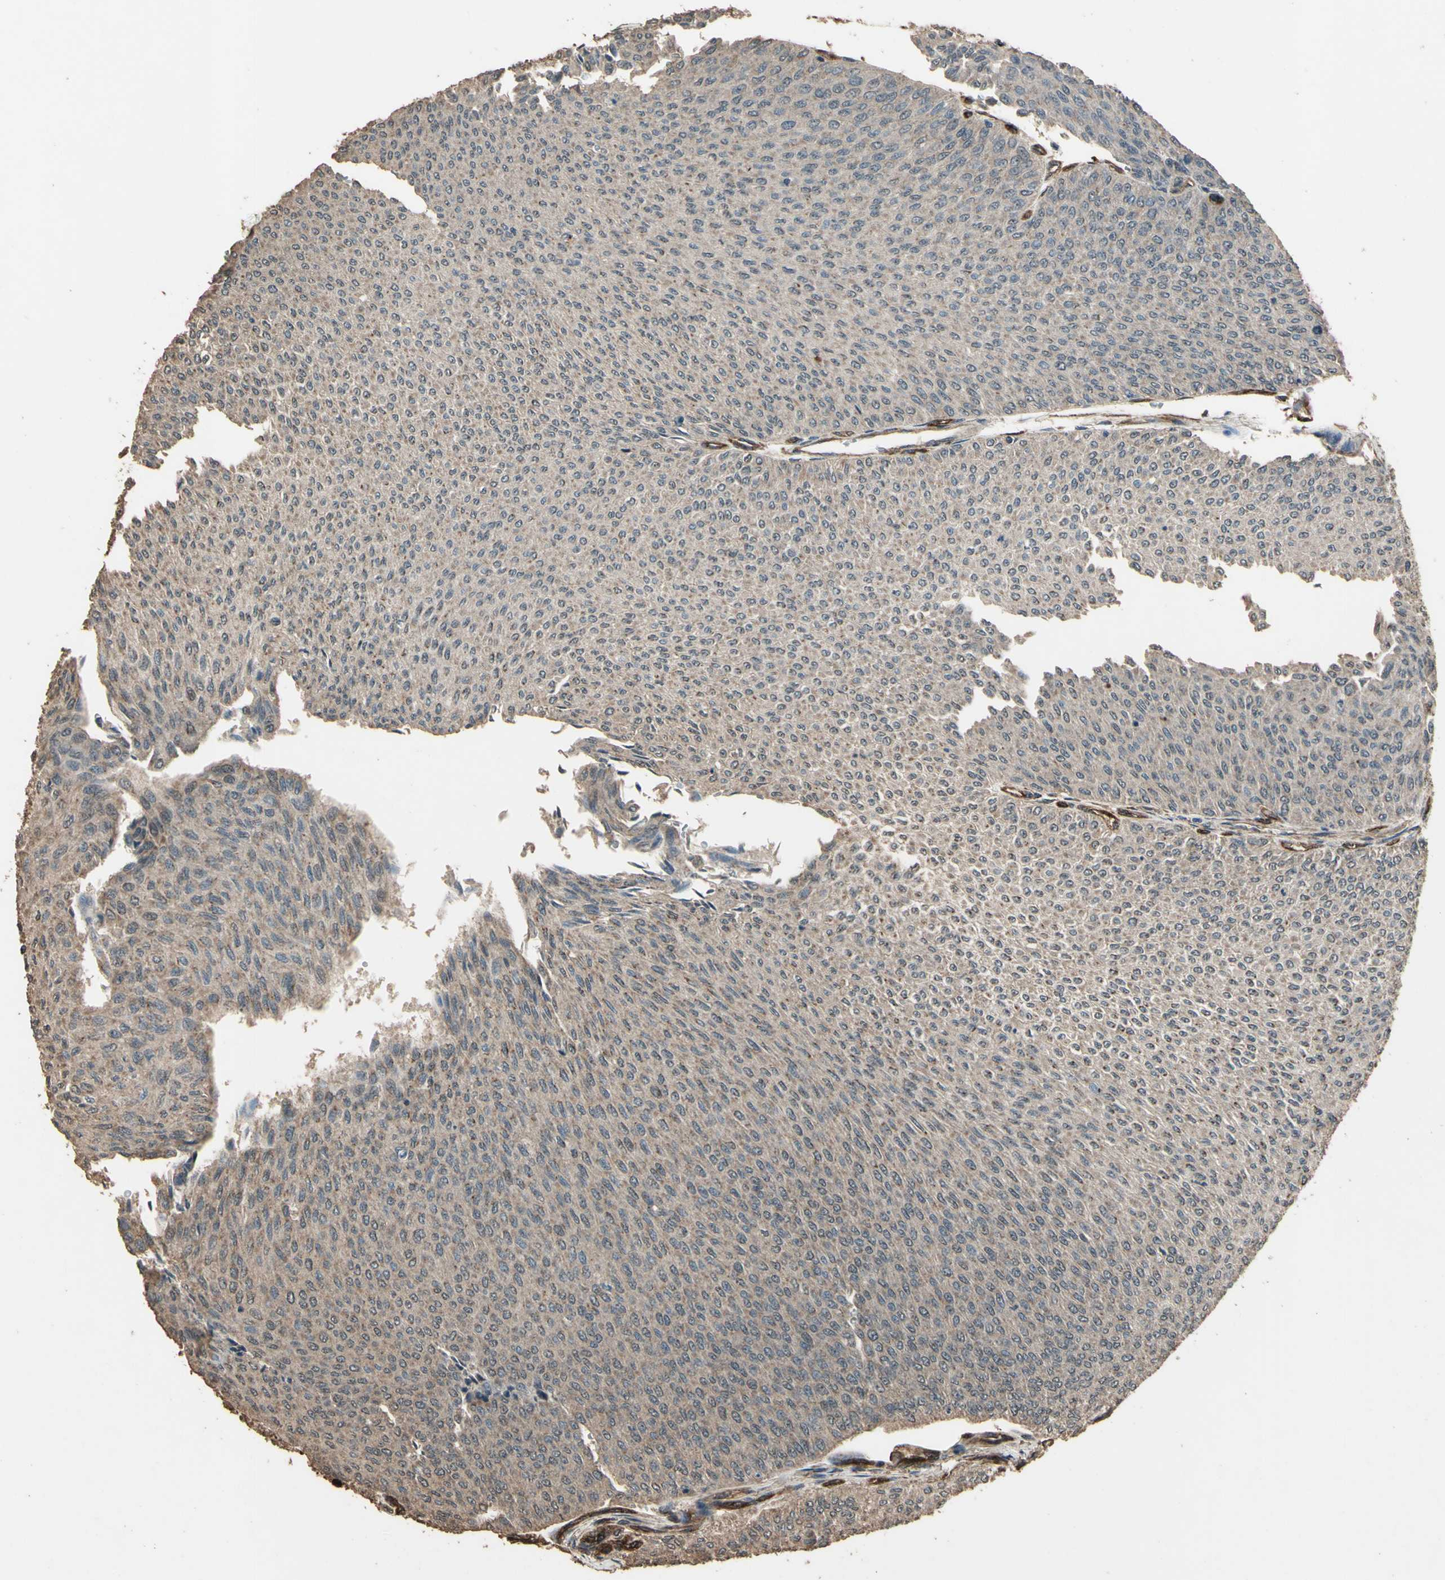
{"staining": {"intensity": "weak", "quantity": ">75%", "location": "cytoplasmic/membranous"}, "tissue": "urothelial cancer", "cell_type": "Tumor cells", "image_type": "cancer", "snomed": [{"axis": "morphology", "description": "Urothelial carcinoma, Low grade"}, {"axis": "topography", "description": "Urinary bladder"}], "caption": "Human urothelial cancer stained with a brown dye reveals weak cytoplasmic/membranous positive expression in about >75% of tumor cells.", "gene": "TSPO", "patient": {"sex": "male", "age": 78}}